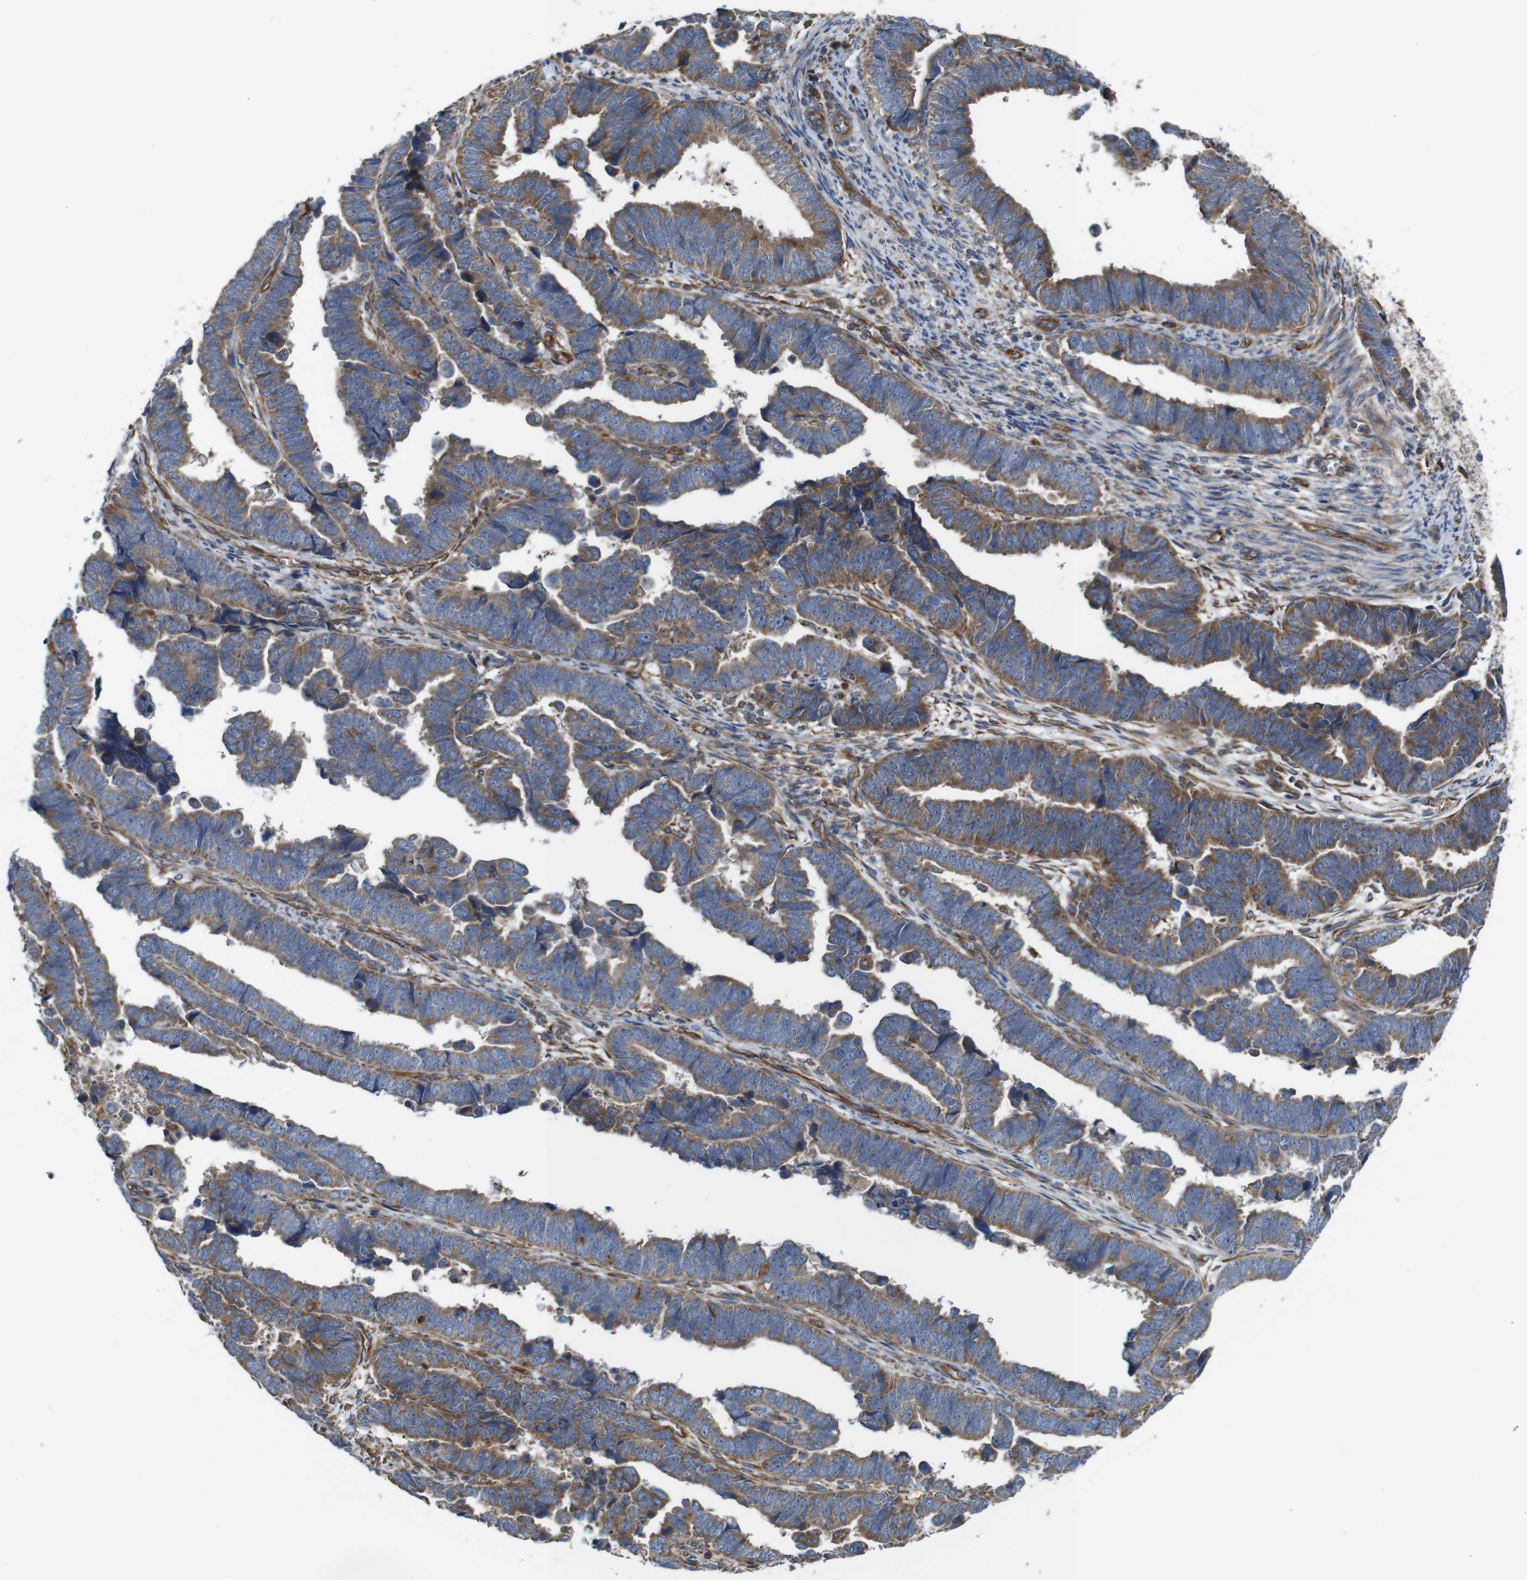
{"staining": {"intensity": "moderate", "quantity": ">75%", "location": "cytoplasmic/membranous"}, "tissue": "endometrial cancer", "cell_type": "Tumor cells", "image_type": "cancer", "snomed": [{"axis": "morphology", "description": "Adenocarcinoma, NOS"}, {"axis": "topography", "description": "Endometrium"}], "caption": "Protein positivity by immunohistochemistry shows moderate cytoplasmic/membranous positivity in approximately >75% of tumor cells in adenocarcinoma (endometrial).", "gene": "POMK", "patient": {"sex": "female", "age": 75}}